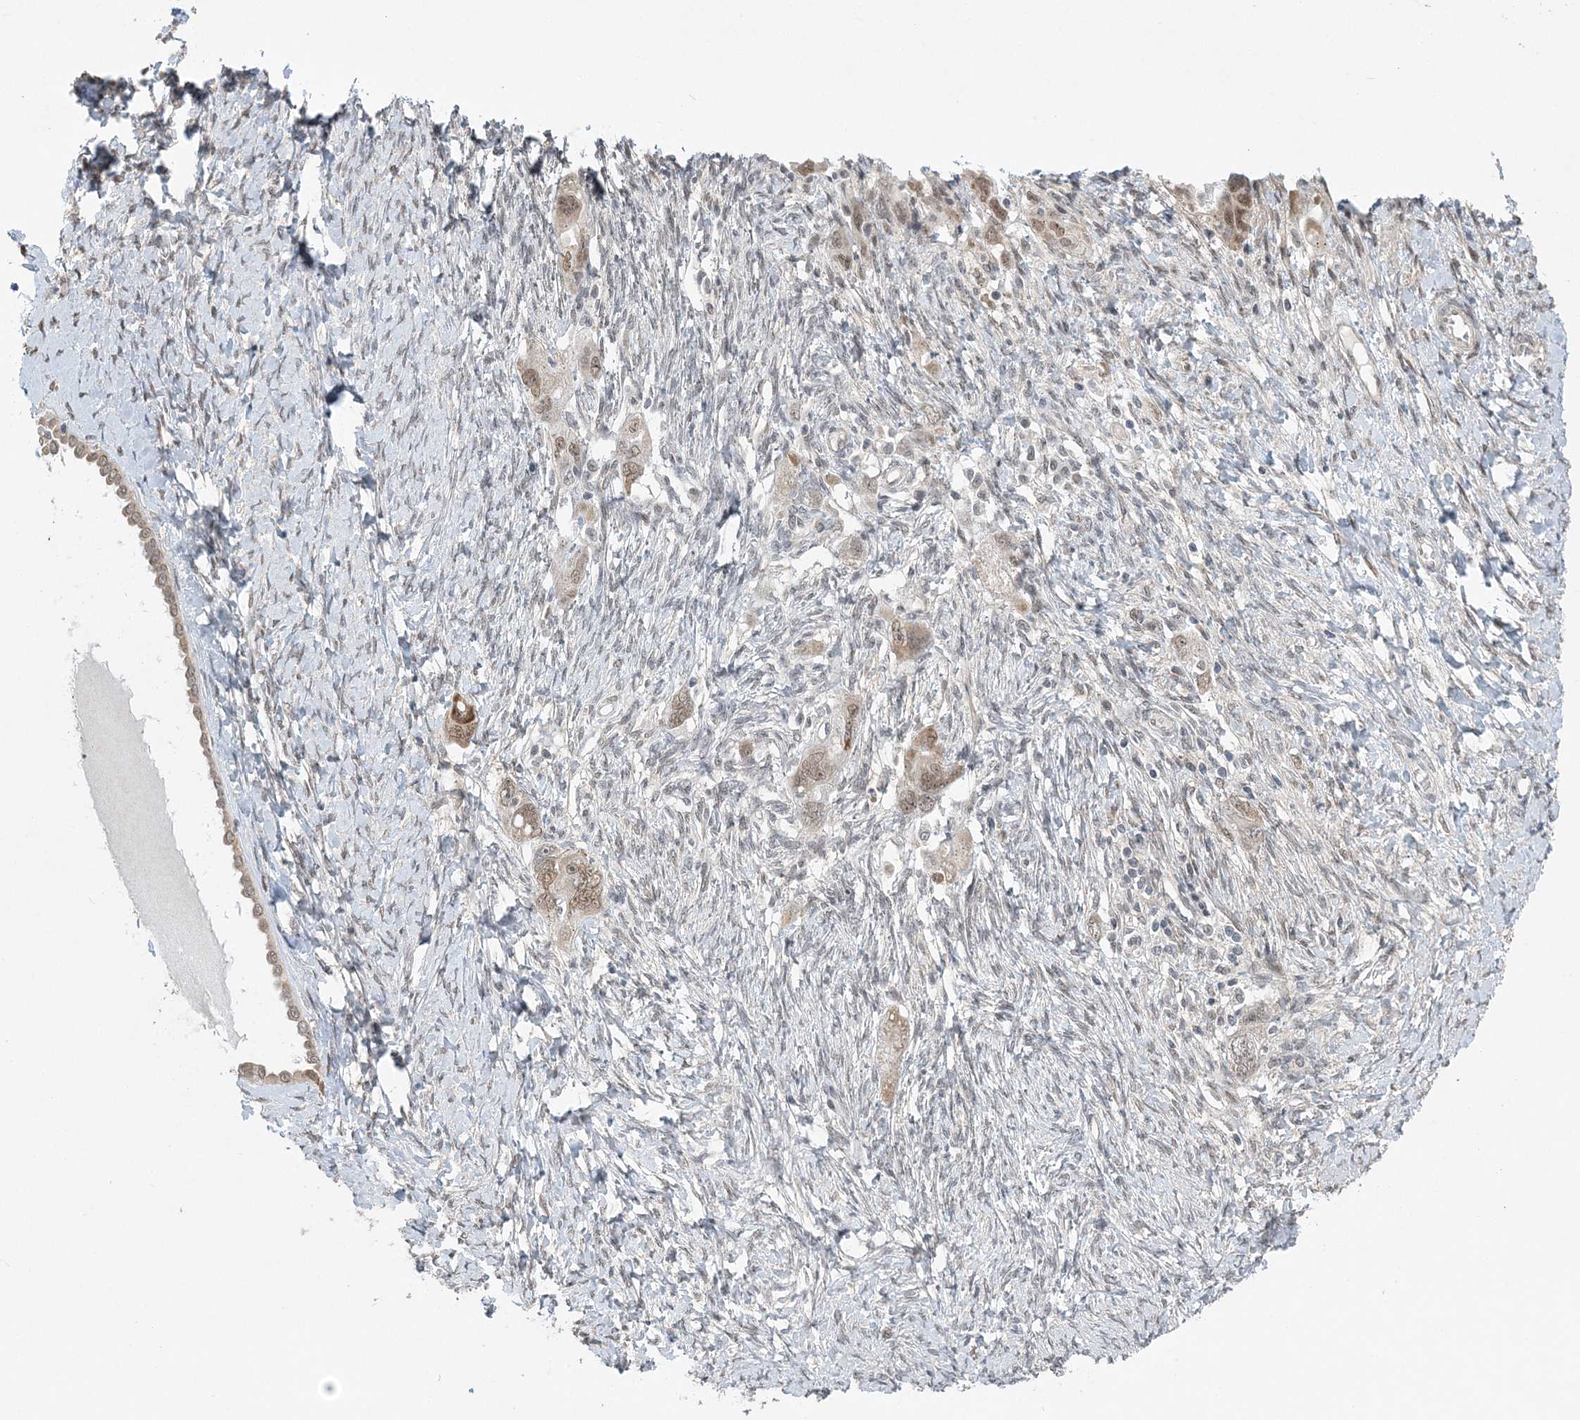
{"staining": {"intensity": "moderate", "quantity": "<25%", "location": "nuclear"}, "tissue": "ovarian cancer", "cell_type": "Tumor cells", "image_type": "cancer", "snomed": [{"axis": "morphology", "description": "Carcinoma, NOS"}, {"axis": "morphology", "description": "Cystadenocarcinoma, serous, NOS"}, {"axis": "topography", "description": "Ovary"}], "caption": "Ovarian carcinoma stained with DAB (3,3'-diaminobenzidine) IHC exhibits low levels of moderate nuclear positivity in approximately <25% of tumor cells.", "gene": "WAC", "patient": {"sex": "female", "age": 69}}